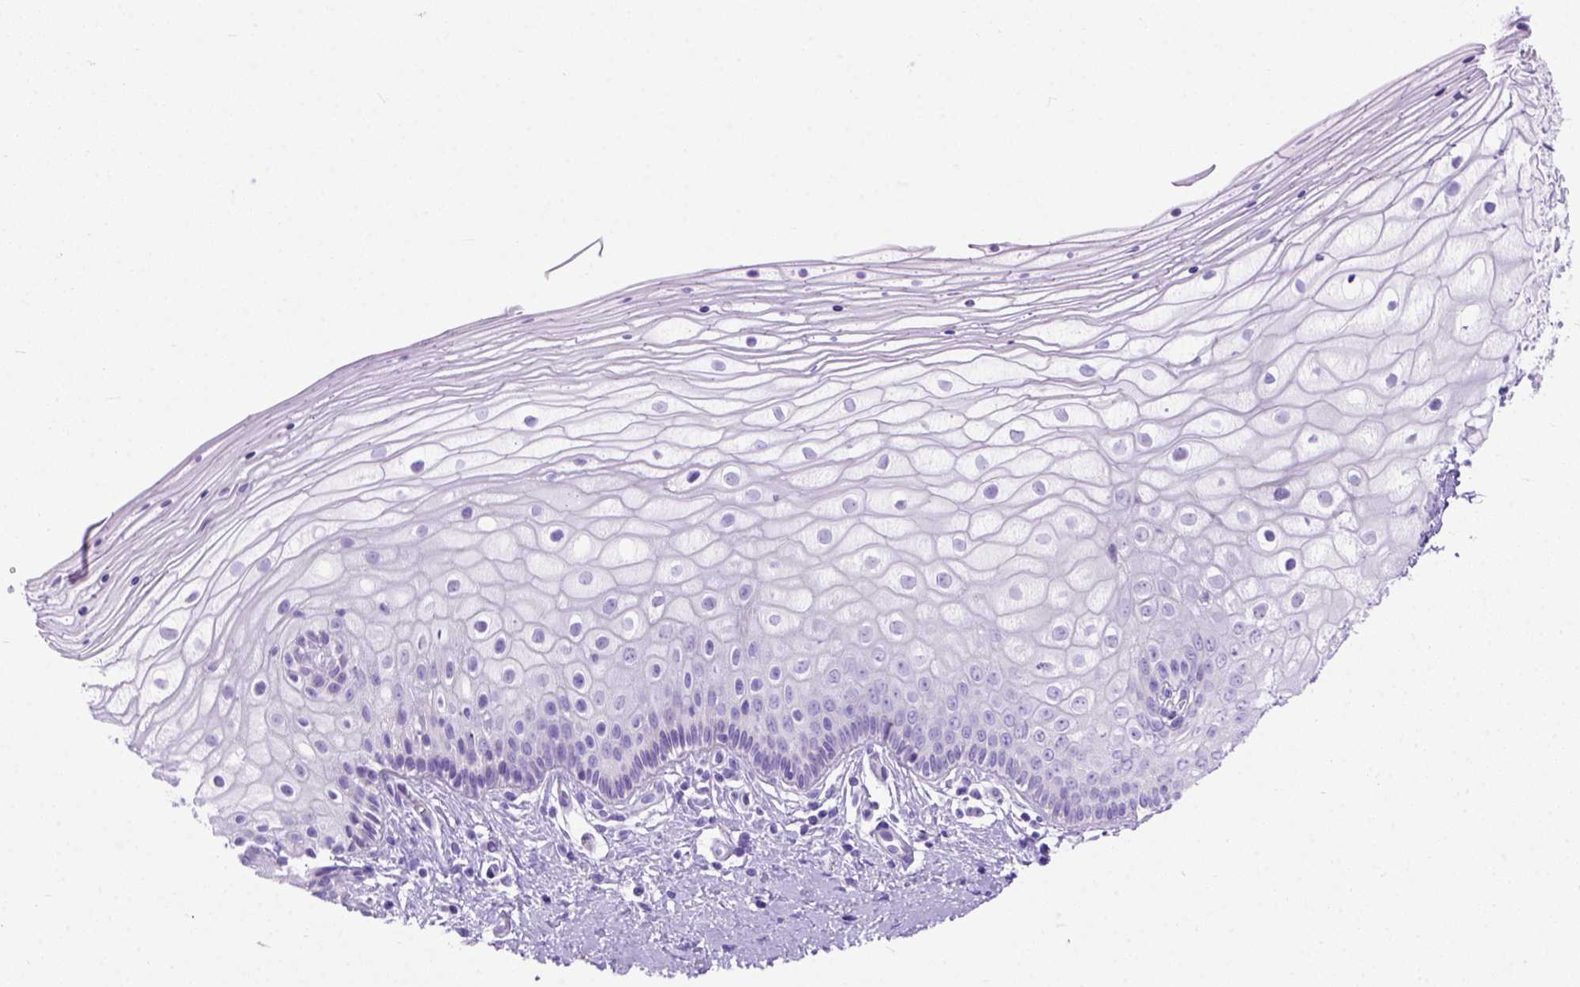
{"staining": {"intensity": "negative", "quantity": "none", "location": "none"}, "tissue": "vagina", "cell_type": "Squamous epithelial cells", "image_type": "normal", "snomed": [{"axis": "morphology", "description": "Normal tissue, NOS"}, {"axis": "topography", "description": "Vagina"}], "caption": "Squamous epithelial cells are negative for brown protein staining in benign vagina. Brightfield microscopy of IHC stained with DAB (3,3'-diaminobenzidine) (brown) and hematoxylin (blue), captured at high magnification.", "gene": "ODAD3", "patient": {"sex": "female", "age": 39}}